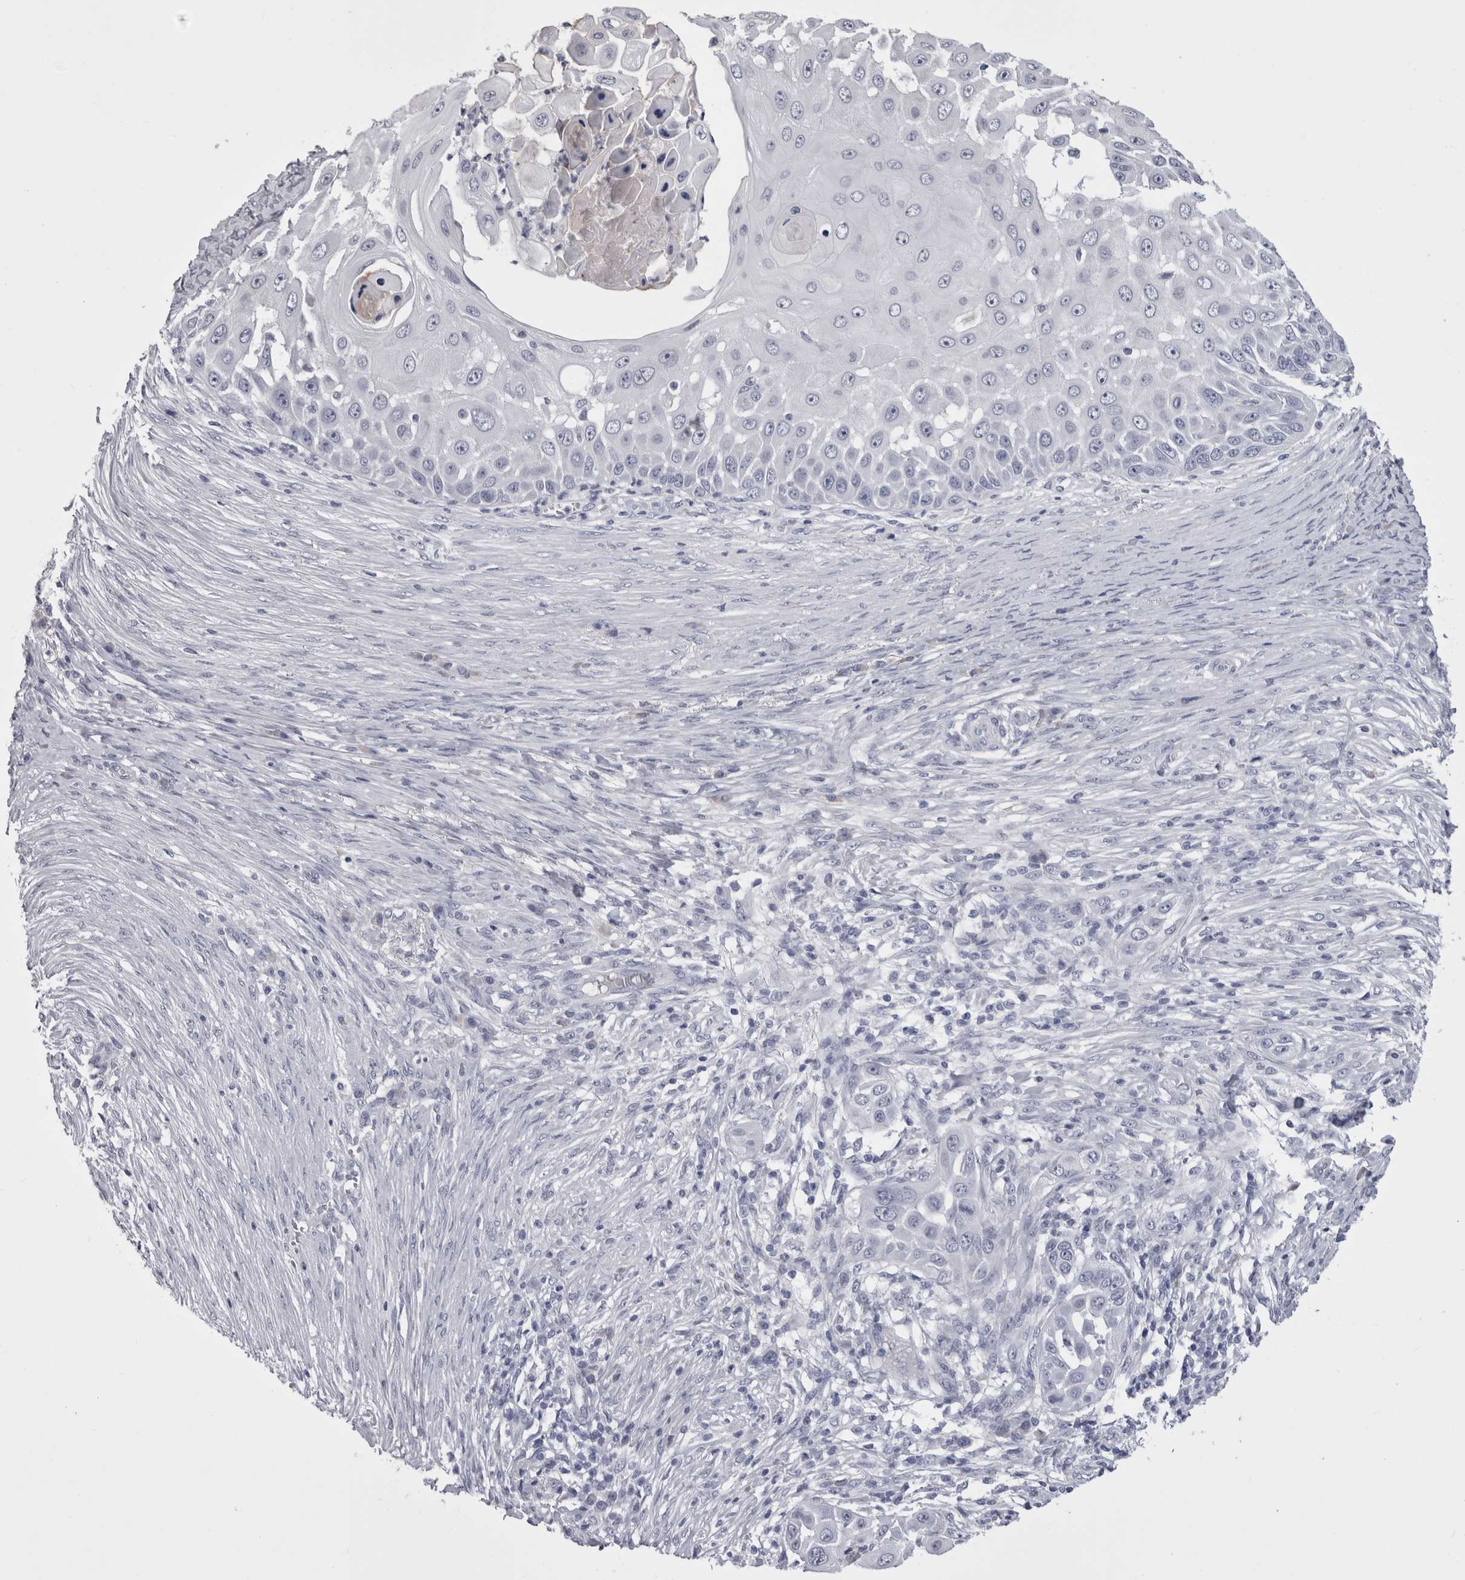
{"staining": {"intensity": "negative", "quantity": "none", "location": "none"}, "tissue": "skin cancer", "cell_type": "Tumor cells", "image_type": "cancer", "snomed": [{"axis": "morphology", "description": "Squamous cell carcinoma, NOS"}, {"axis": "topography", "description": "Skin"}], "caption": "IHC of human squamous cell carcinoma (skin) displays no positivity in tumor cells. (Immunohistochemistry (ihc), brightfield microscopy, high magnification).", "gene": "CDHR5", "patient": {"sex": "female", "age": 44}}